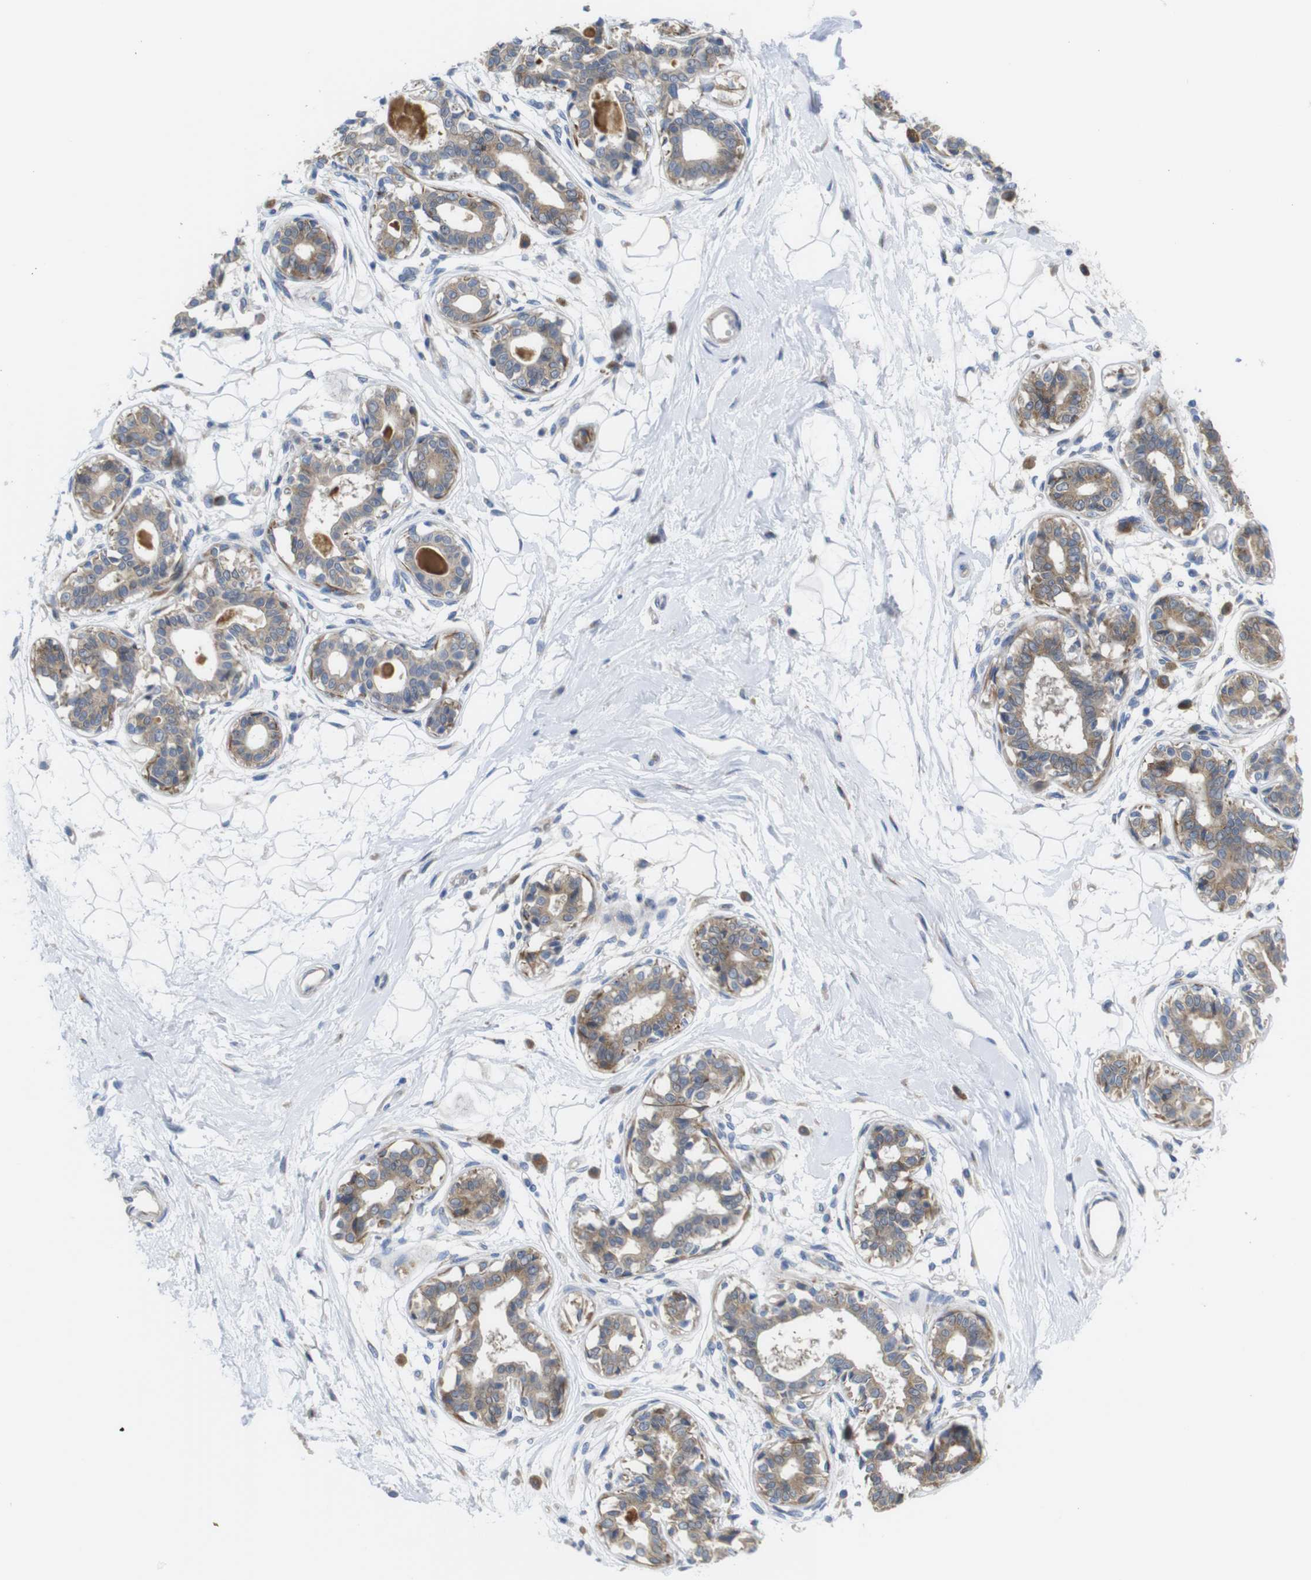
{"staining": {"intensity": "negative", "quantity": "none", "location": "none"}, "tissue": "breast", "cell_type": "Adipocytes", "image_type": "normal", "snomed": [{"axis": "morphology", "description": "Normal tissue, NOS"}, {"axis": "topography", "description": "Breast"}], "caption": "Adipocytes show no significant positivity in normal breast. Nuclei are stained in blue.", "gene": "DDRGK1", "patient": {"sex": "female", "age": 45}}